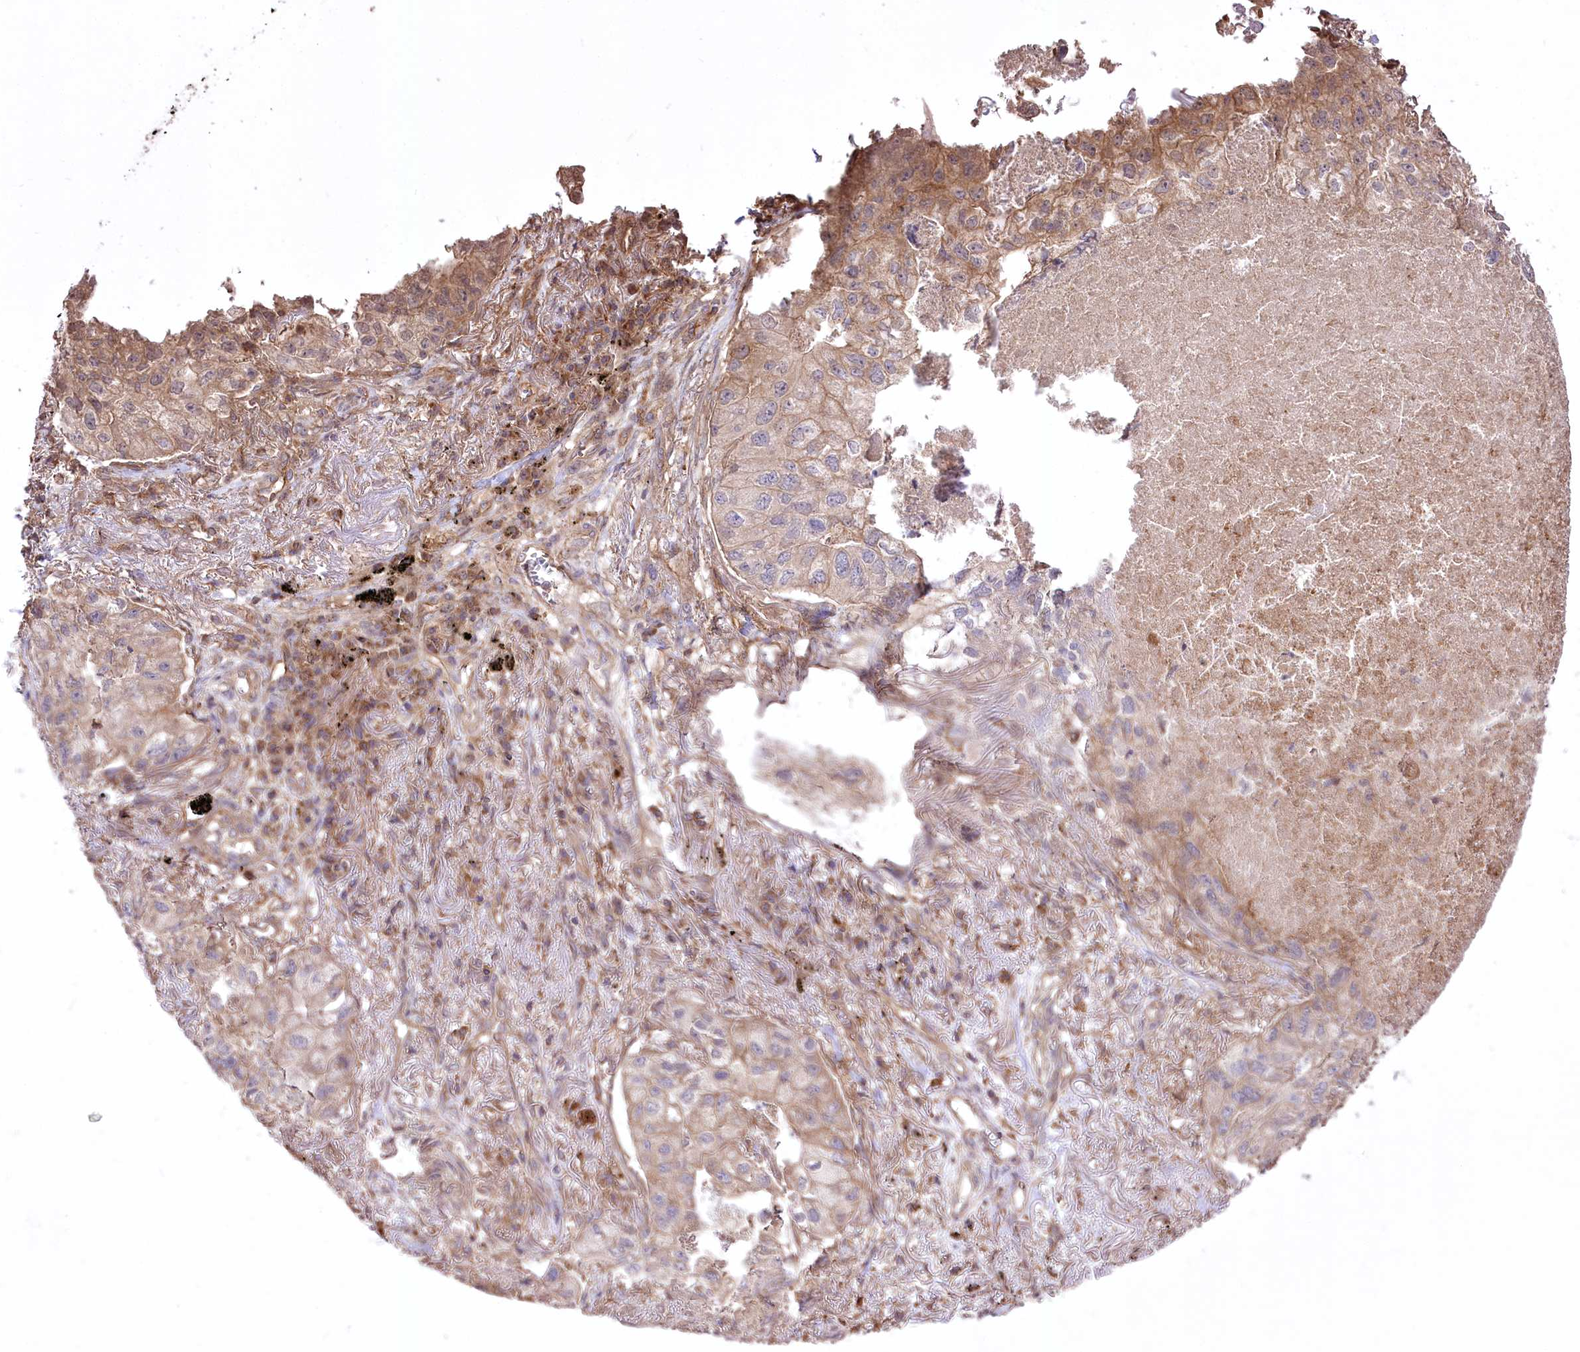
{"staining": {"intensity": "moderate", "quantity": ">75%", "location": "cytoplasmic/membranous"}, "tissue": "lung cancer", "cell_type": "Tumor cells", "image_type": "cancer", "snomed": [{"axis": "morphology", "description": "Adenocarcinoma, NOS"}, {"axis": "topography", "description": "Lung"}], "caption": "This micrograph exhibits lung cancer (adenocarcinoma) stained with immunohistochemistry (IHC) to label a protein in brown. The cytoplasmic/membranous of tumor cells show moderate positivity for the protein. Nuclei are counter-stained blue.", "gene": "XYLB", "patient": {"sex": "male", "age": 65}}